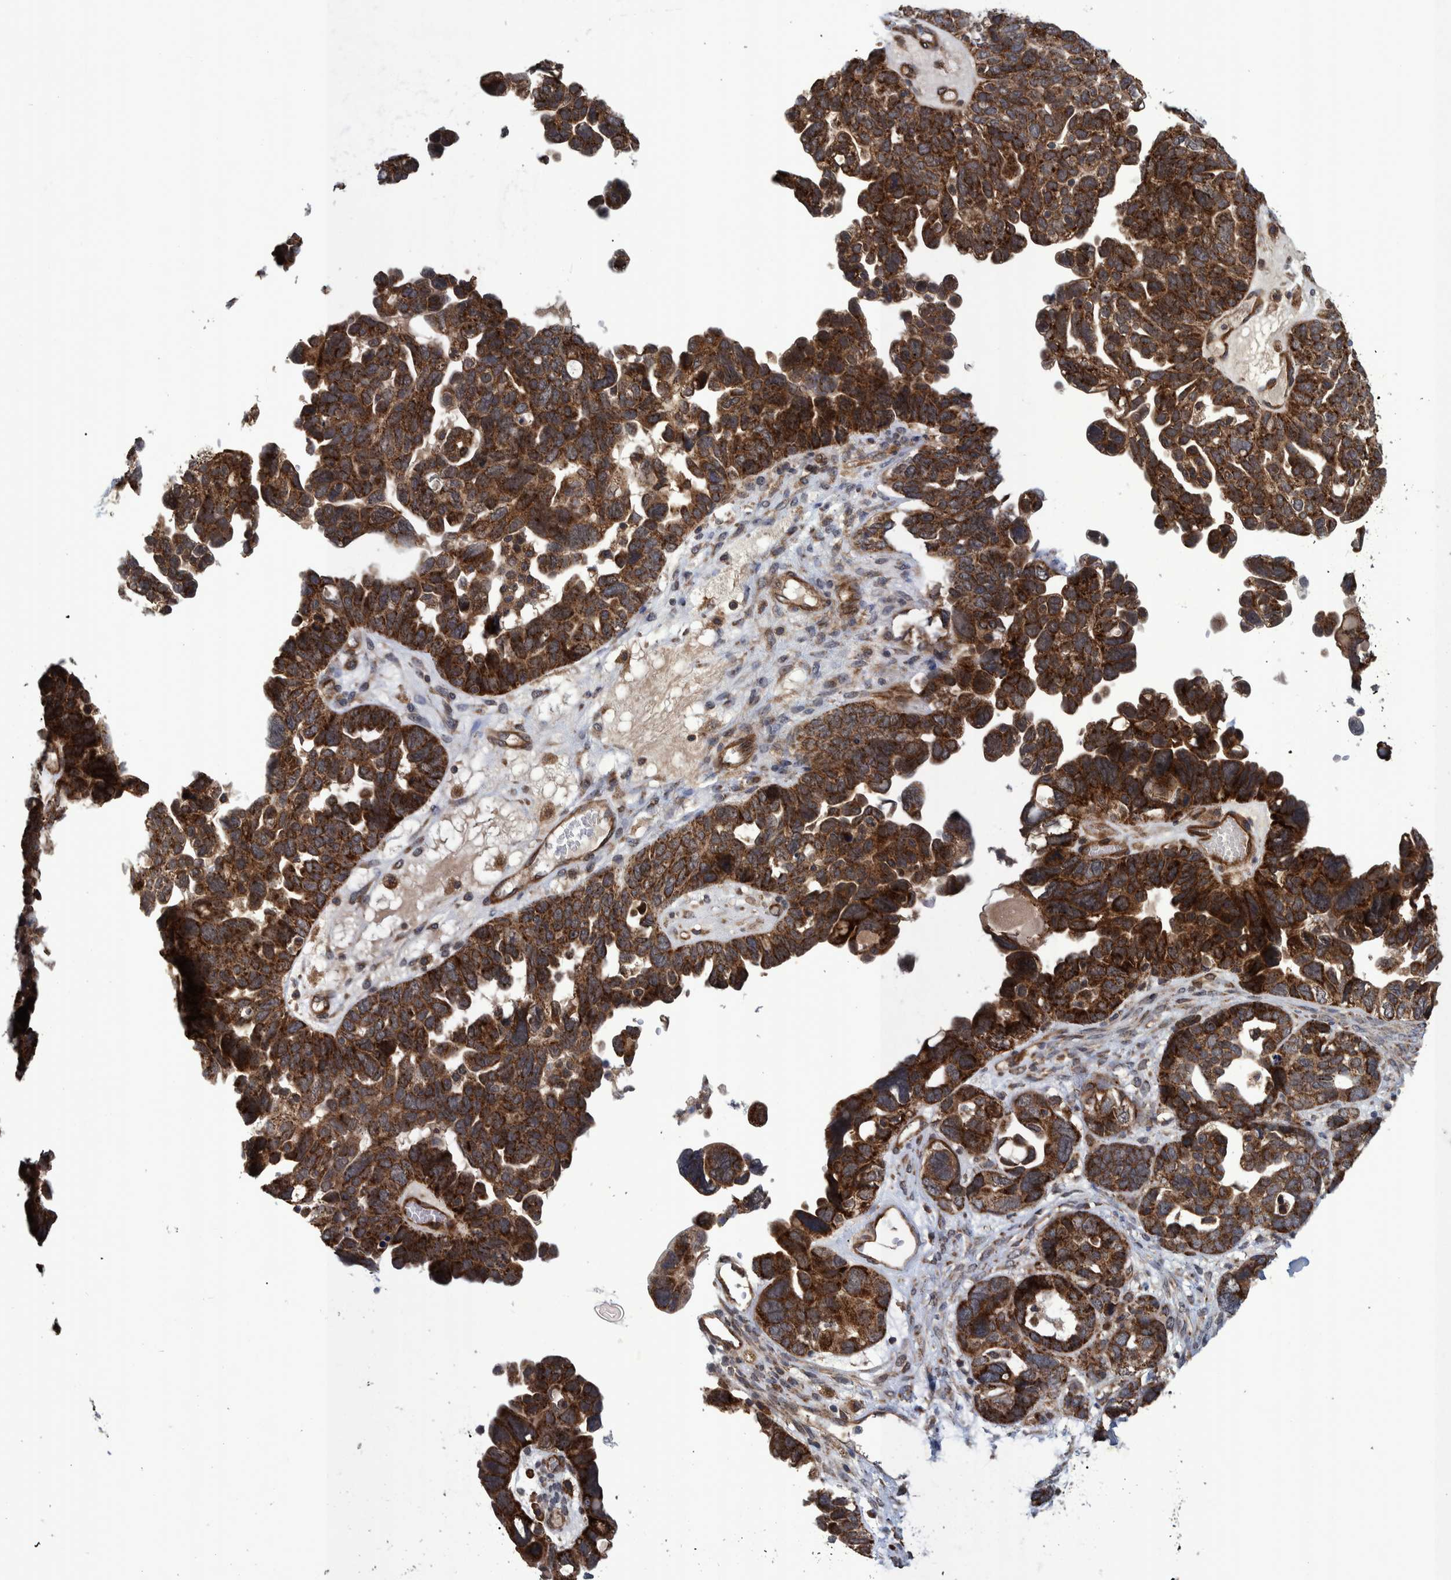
{"staining": {"intensity": "strong", "quantity": ">75%", "location": "cytoplasmic/membranous"}, "tissue": "ovarian cancer", "cell_type": "Tumor cells", "image_type": "cancer", "snomed": [{"axis": "morphology", "description": "Cystadenocarcinoma, mucinous, NOS"}, {"axis": "topography", "description": "Ovary"}], "caption": "Tumor cells exhibit strong cytoplasmic/membranous positivity in about >75% of cells in mucinous cystadenocarcinoma (ovarian). Nuclei are stained in blue.", "gene": "MRPS7", "patient": {"sex": "female", "age": 61}}